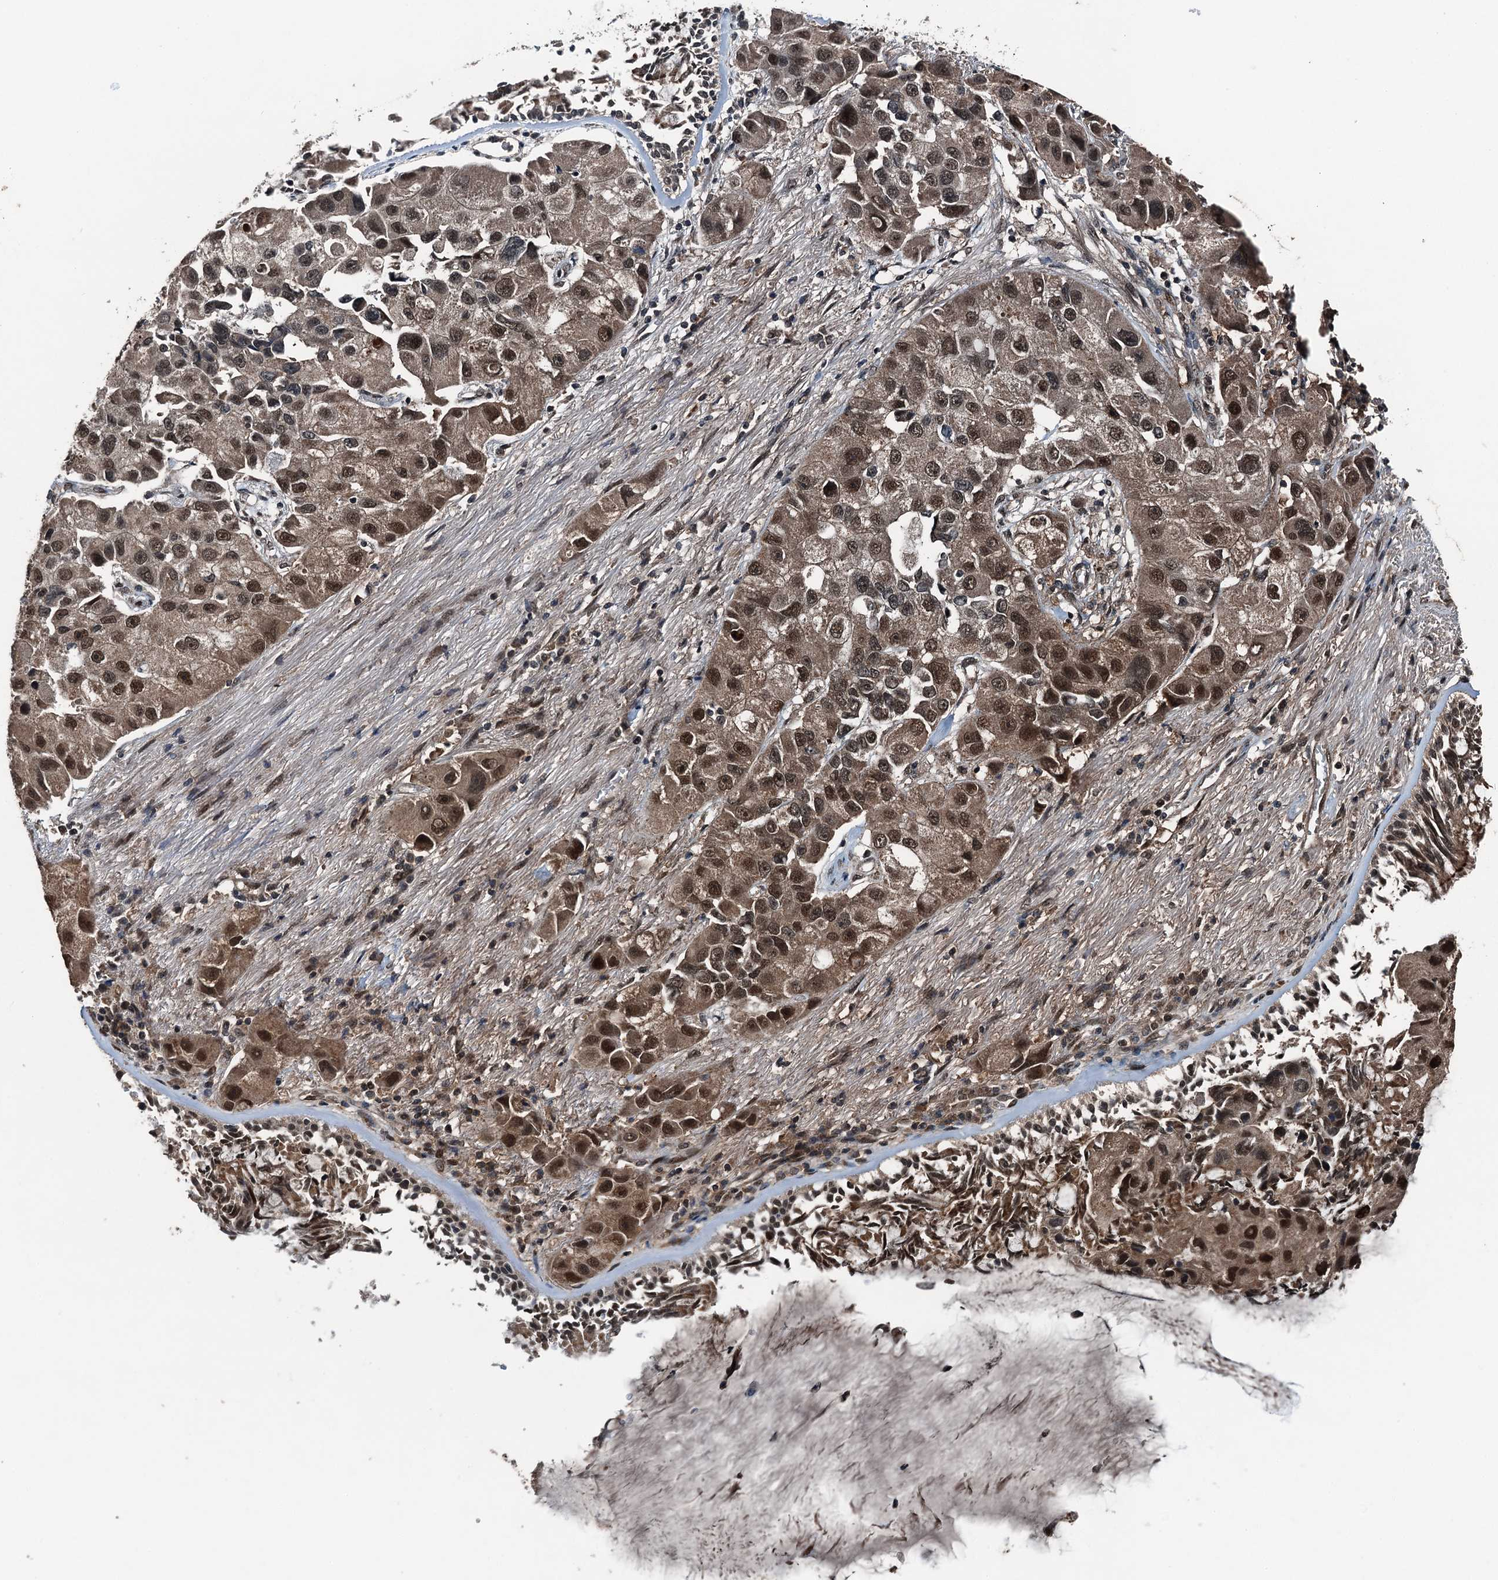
{"staining": {"intensity": "moderate", "quantity": ">75%", "location": "cytoplasmic/membranous,nuclear"}, "tissue": "lung cancer", "cell_type": "Tumor cells", "image_type": "cancer", "snomed": [{"axis": "morphology", "description": "Adenocarcinoma, NOS"}, {"axis": "topography", "description": "Lung"}], "caption": "Lung cancer stained with a brown dye shows moderate cytoplasmic/membranous and nuclear positive expression in approximately >75% of tumor cells.", "gene": "UBXN6", "patient": {"sex": "female", "age": 54}}